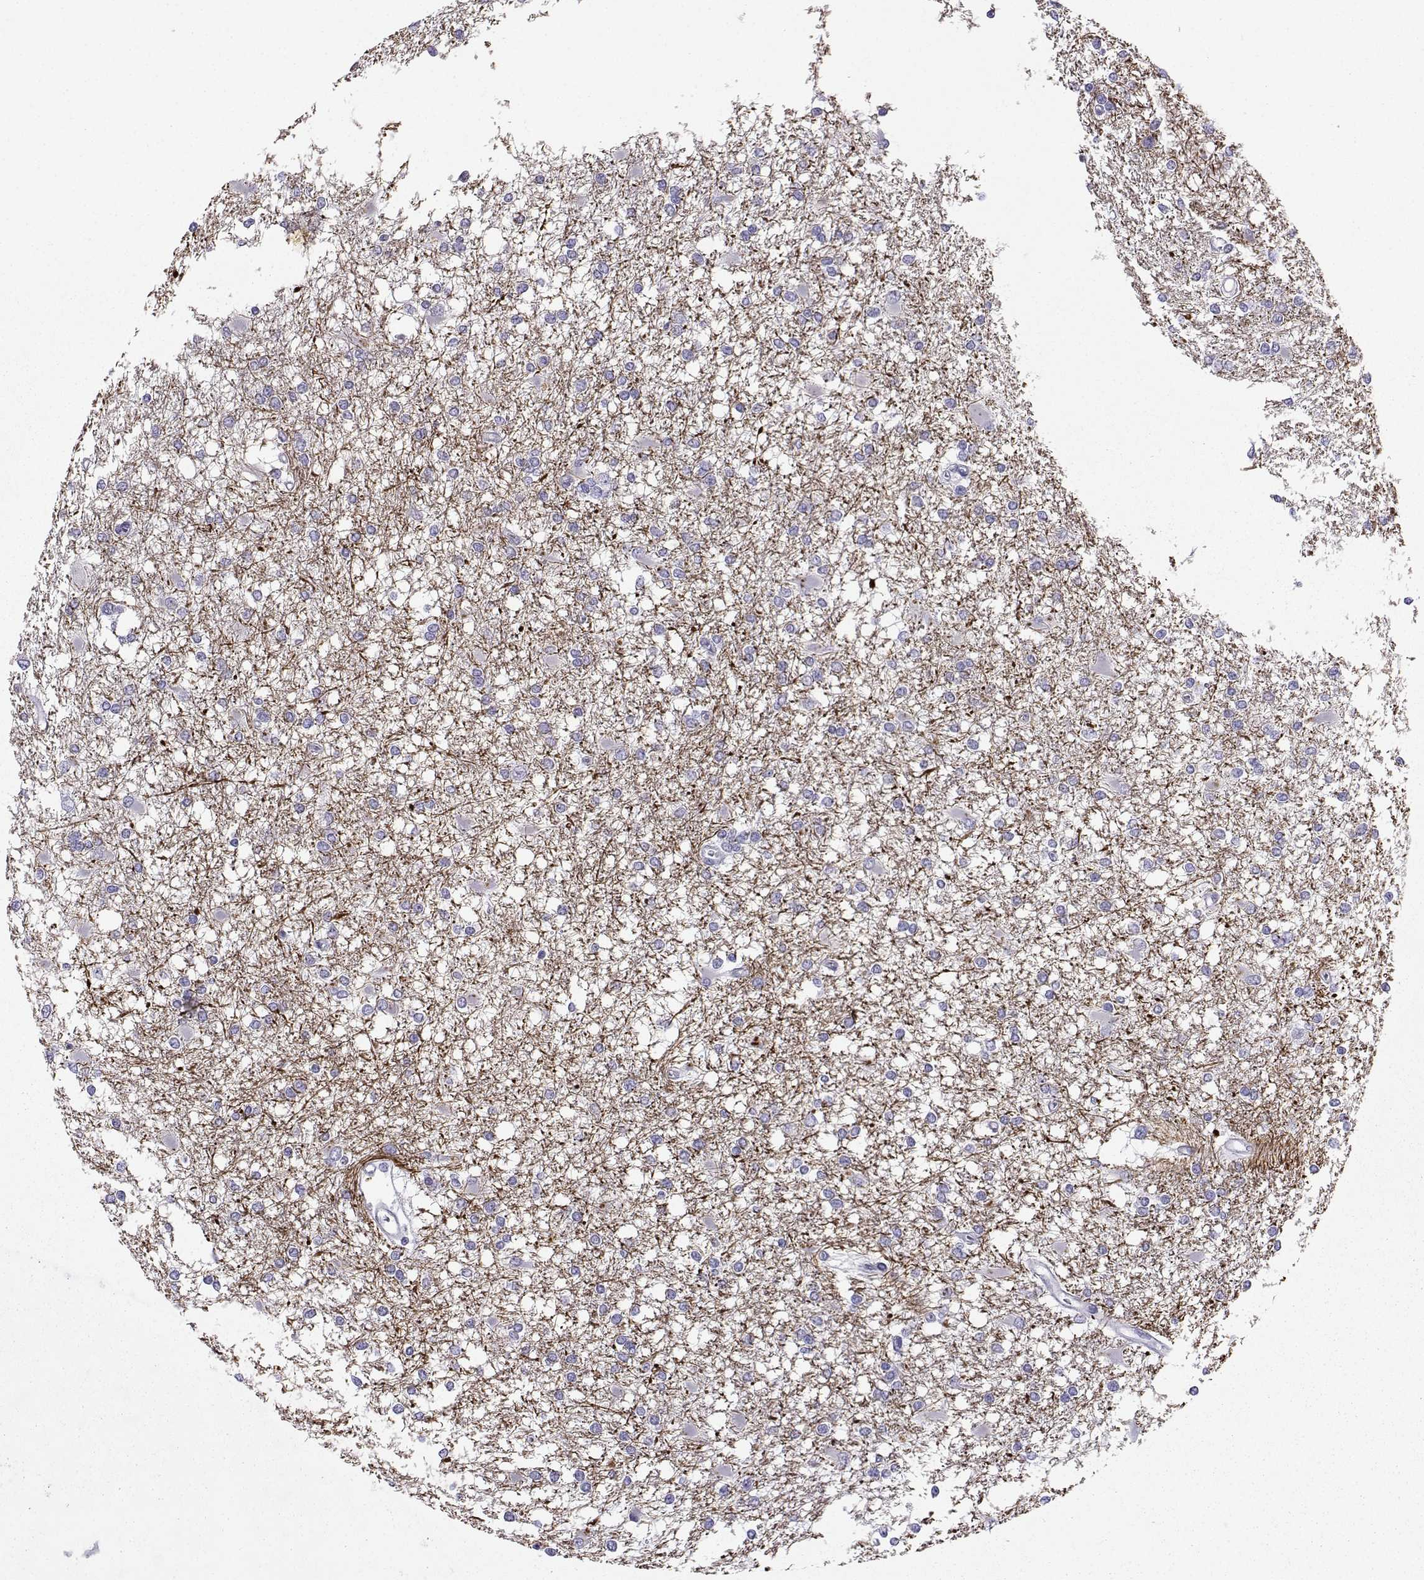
{"staining": {"intensity": "negative", "quantity": "none", "location": "none"}, "tissue": "glioma", "cell_type": "Tumor cells", "image_type": "cancer", "snomed": [{"axis": "morphology", "description": "Glioma, malignant, High grade"}, {"axis": "topography", "description": "Cerebral cortex"}], "caption": "IHC micrograph of malignant glioma (high-grade) stained for a protein (brown), which exhibits no staining in tumor cells.", "gene": "NEFL", "patient": {"sex": "male", "age": 79}}